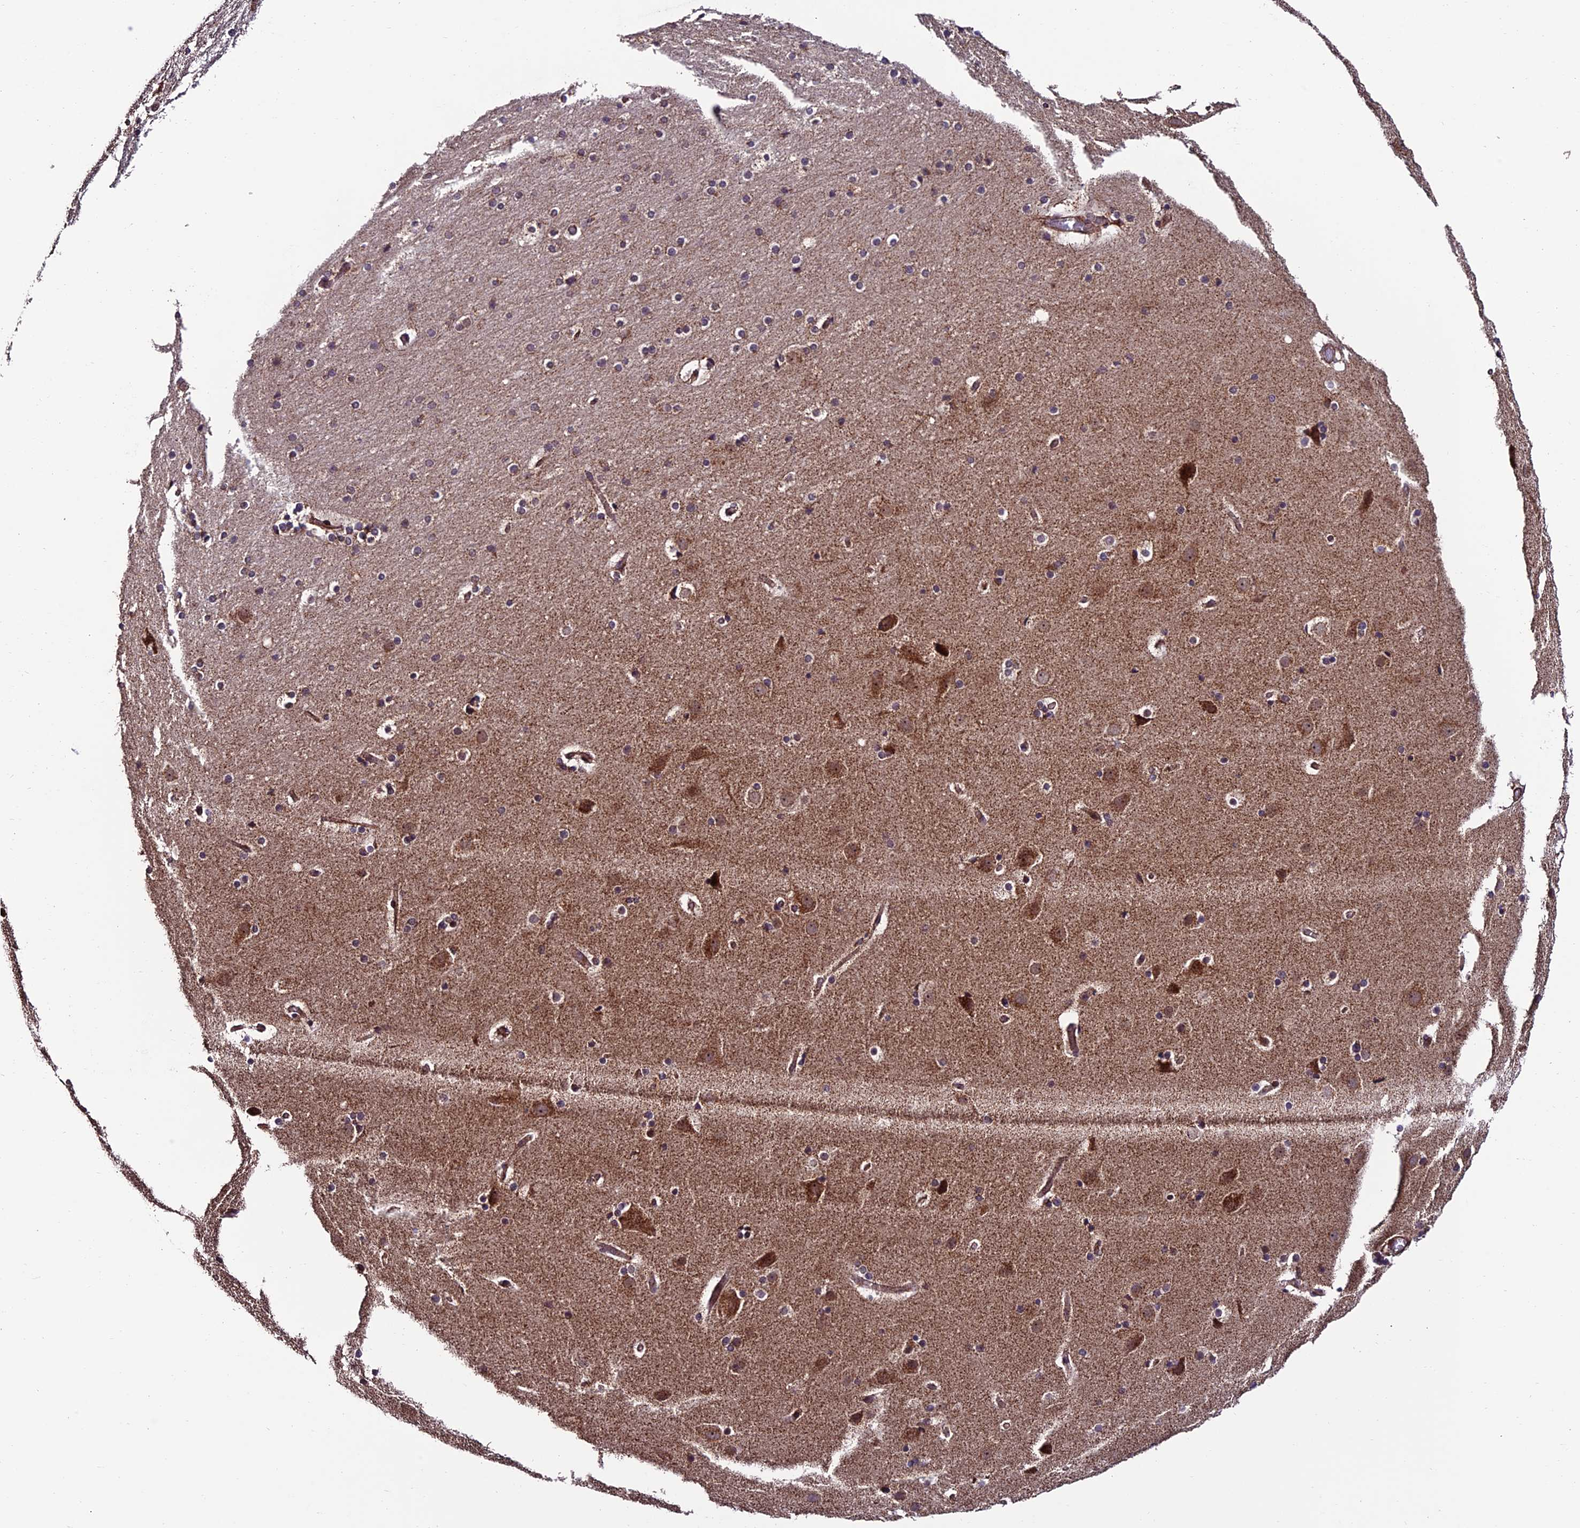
{"staining": {"intensity": "moderate", "quantity": "25%-75%", "location": "cytoplasmic/membranous"}, "tissue": "cerebral cortex", "cell_type": "Endothelial cells", "image_type": "normal", "snomed": [{"axis": "morphology", "description": "Normal tissue, NOS"}, {"axis": "topography", "description": "Cerebral cortex"}], "caption": "Unremarkable cerebral cortex was stained to show a protein in brown. There is medium levels of moderate cytoplasmic/membranous positivity in about 25%-75% of endothelial cells.", "gene": "TNIP3", "patient": {"sex": "male", "age": 57}}